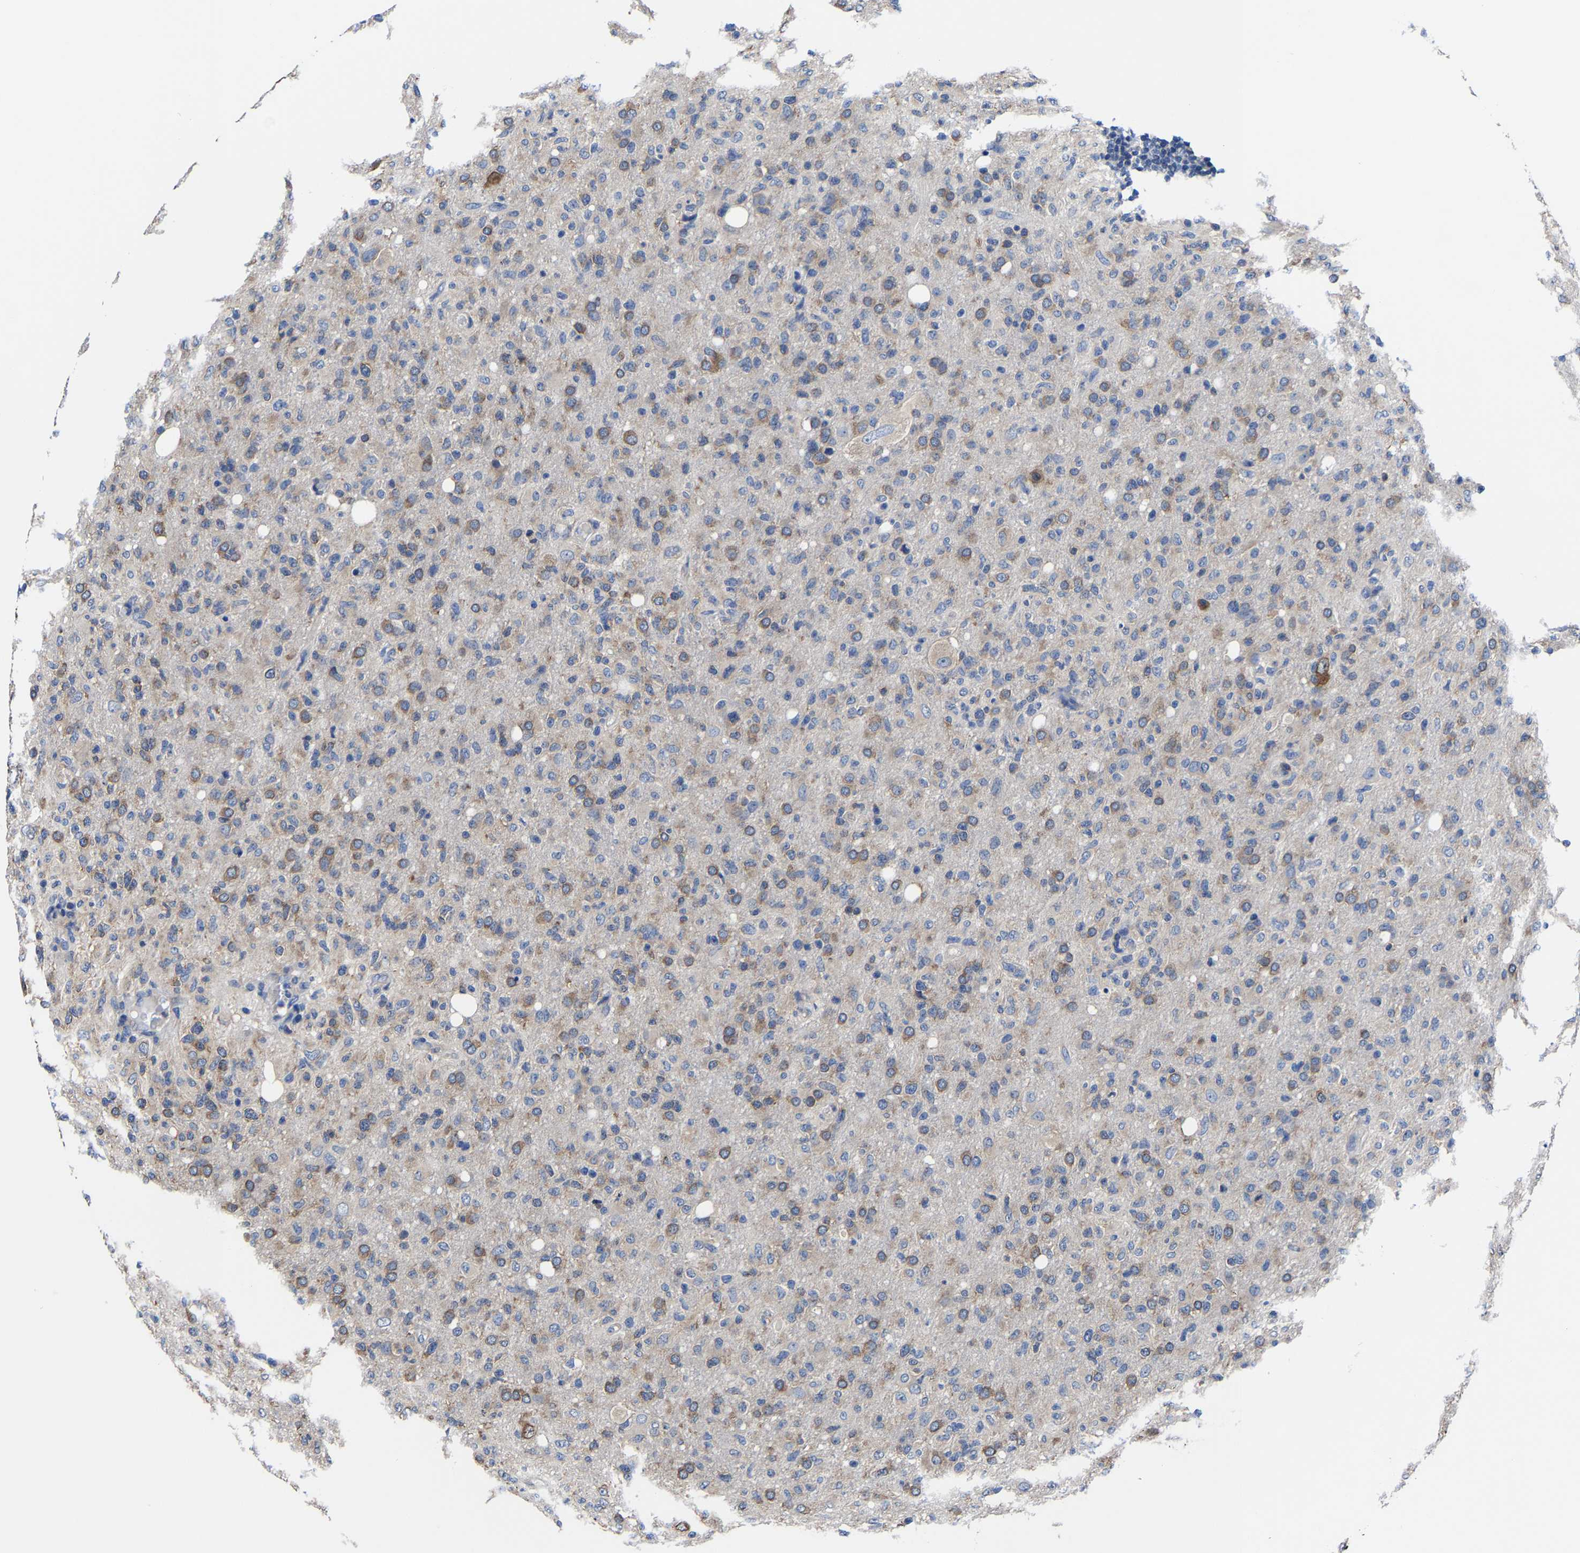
{"staining": {"intensity": "moderate", "quantity": "25%-75%", "location": "cytoplasmic/membranous"}, "tissue": "glioma", "cell_type": "Tumor cells", "image_type": "cancer", "snomed": [{"axis": "morphology", "description": "Glioma, malignant, High grade"}, {"axis": "topography", "description": "Brain"}], "caption": "There is medium levels of moderate cytoplasmic/membranous positivity in tumor cells of glioma, as demonstrated by immunohistochemical staining (brown color).", "gene": "SRPK2", "patient": {"sex": "female", "age": 57}}